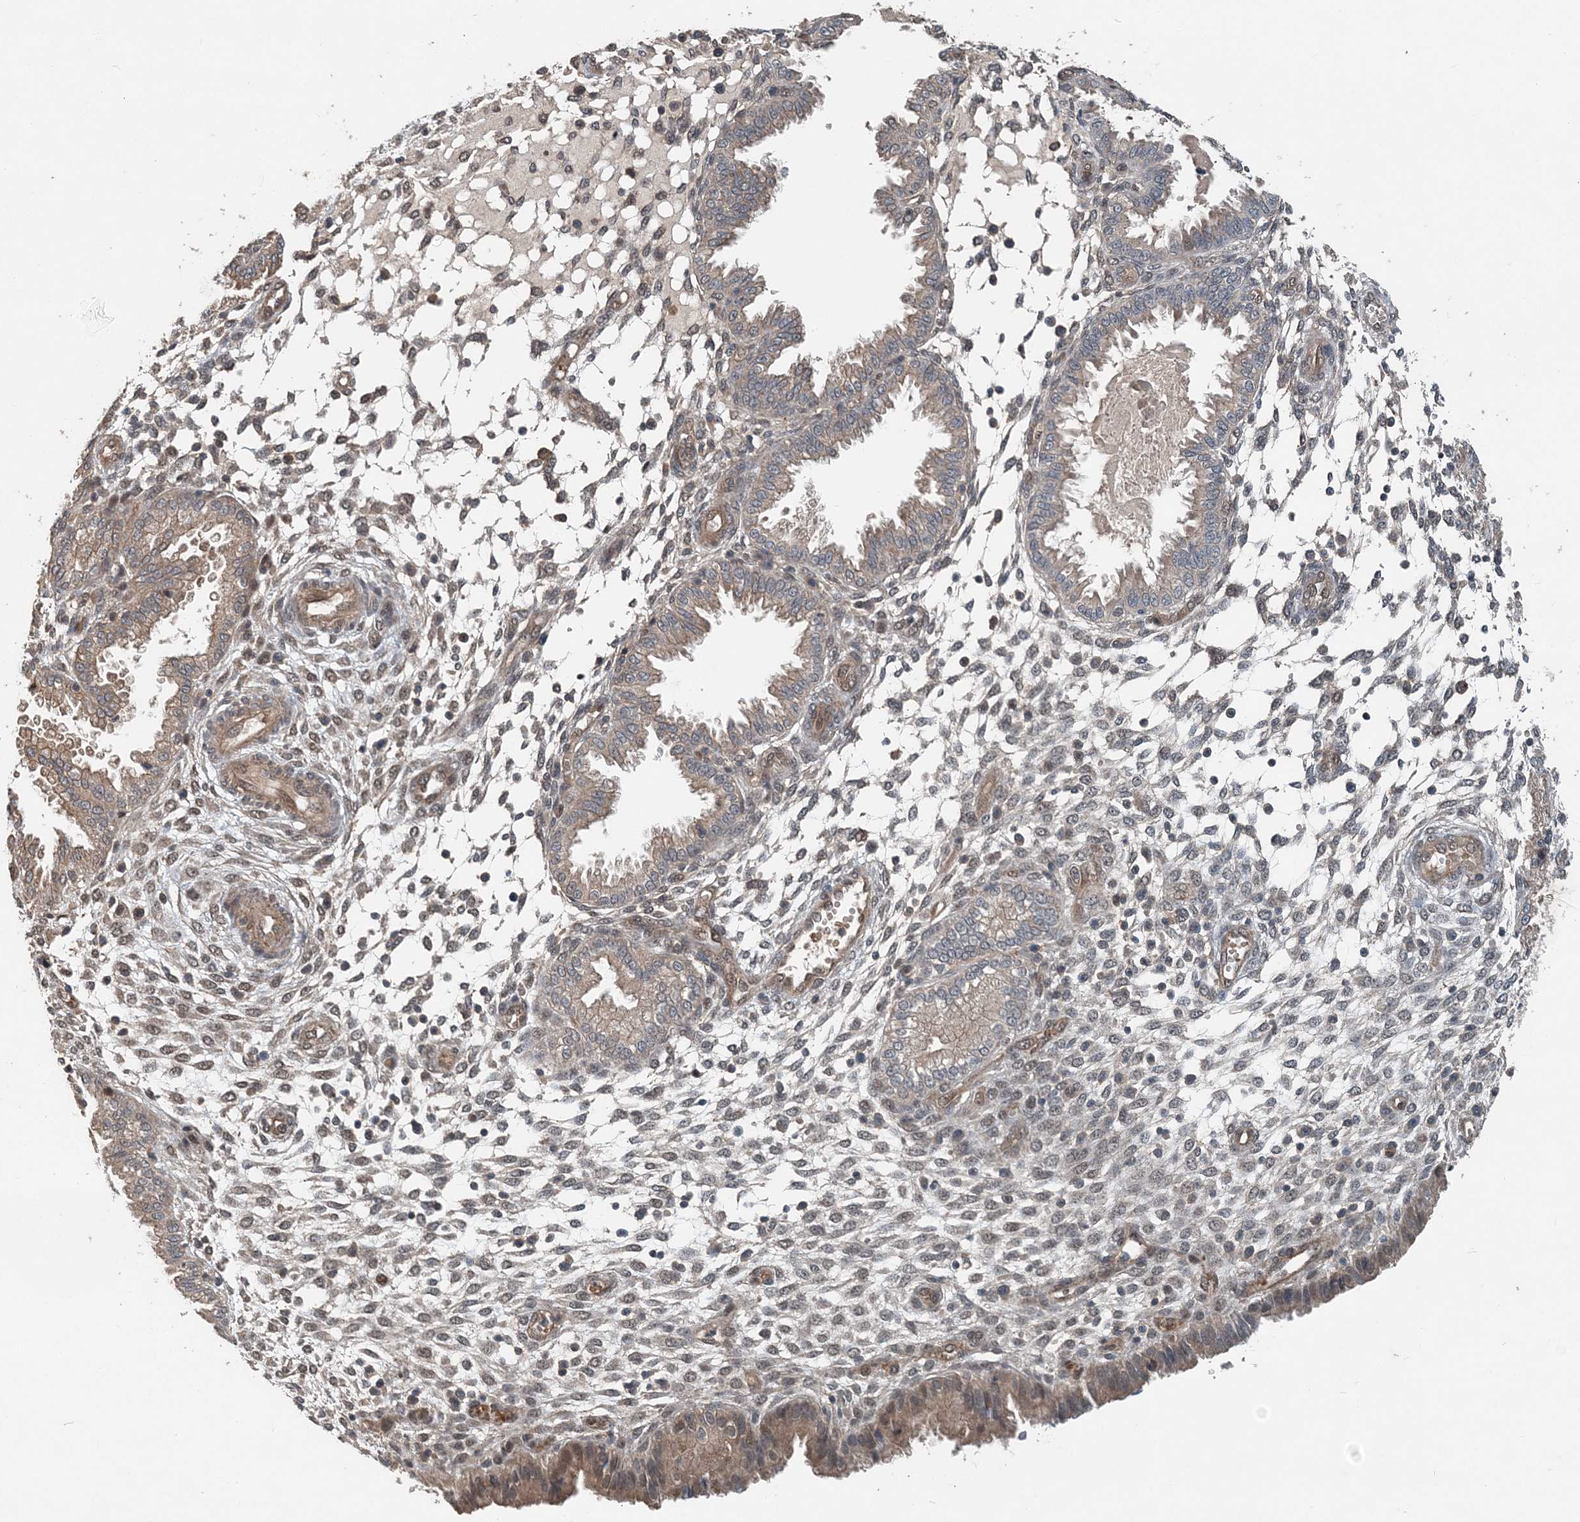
{"staining": {"intensity": "weak", "quantity": "<25%", "location": "cytoplasmic/membranous,nuclear"}, "tissue": "endometrium", "cell_type": "Cells in endometrial stroma", "image_type": "normal", "snomed": [{"axis": "morphology", "description": "Normal tissue, NOS"}, {"axis": "topography", "description": "Endometrium"}], "caption": "IHC of normal endometrium reveals no expression in cells in endometrial stroma. Nuclei are stained in blue.", "gene": "SMPD3", "patient": {"sex": "female", "age": 33}}